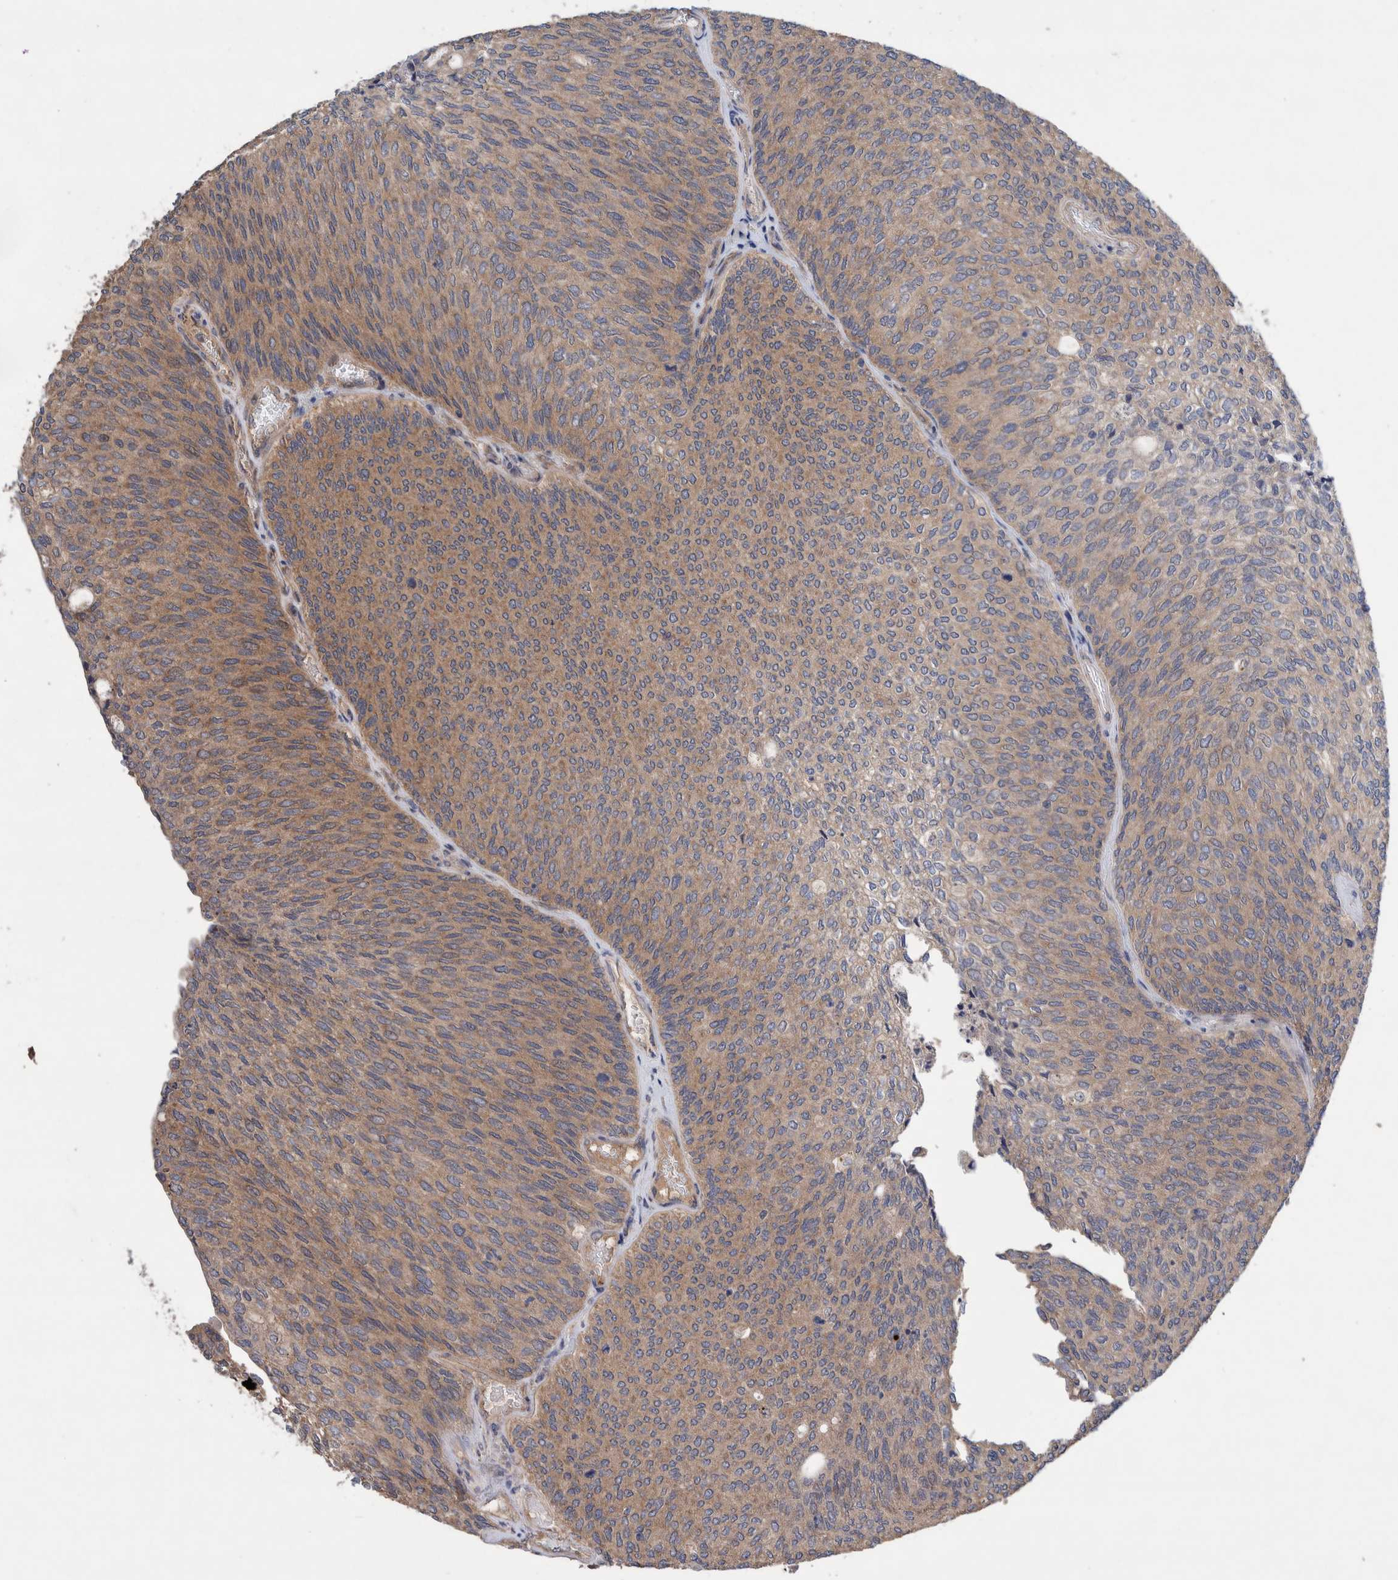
{"staining": {"intensity": "moderate", "quantity": ">75%", "location": "cytoplasmic/membranous"}, "tissue": "urothelial cancer", "cell_type": "Tumor cells", "image_type": "cancer", "snomed": [{"axis": "morphology", "description": "Urothelial carcinoma, Low grade"}, {"axis": "topography", "description": "Urinary bladder"}], "caption": "The image demonstrates a brown stain indicating the presence of a protein in the cytoplasmic/membranous of tumor cells in urothelial cancer.", "gene": "PIK3R6", "patient": {"sex": "female", "age": 79}}